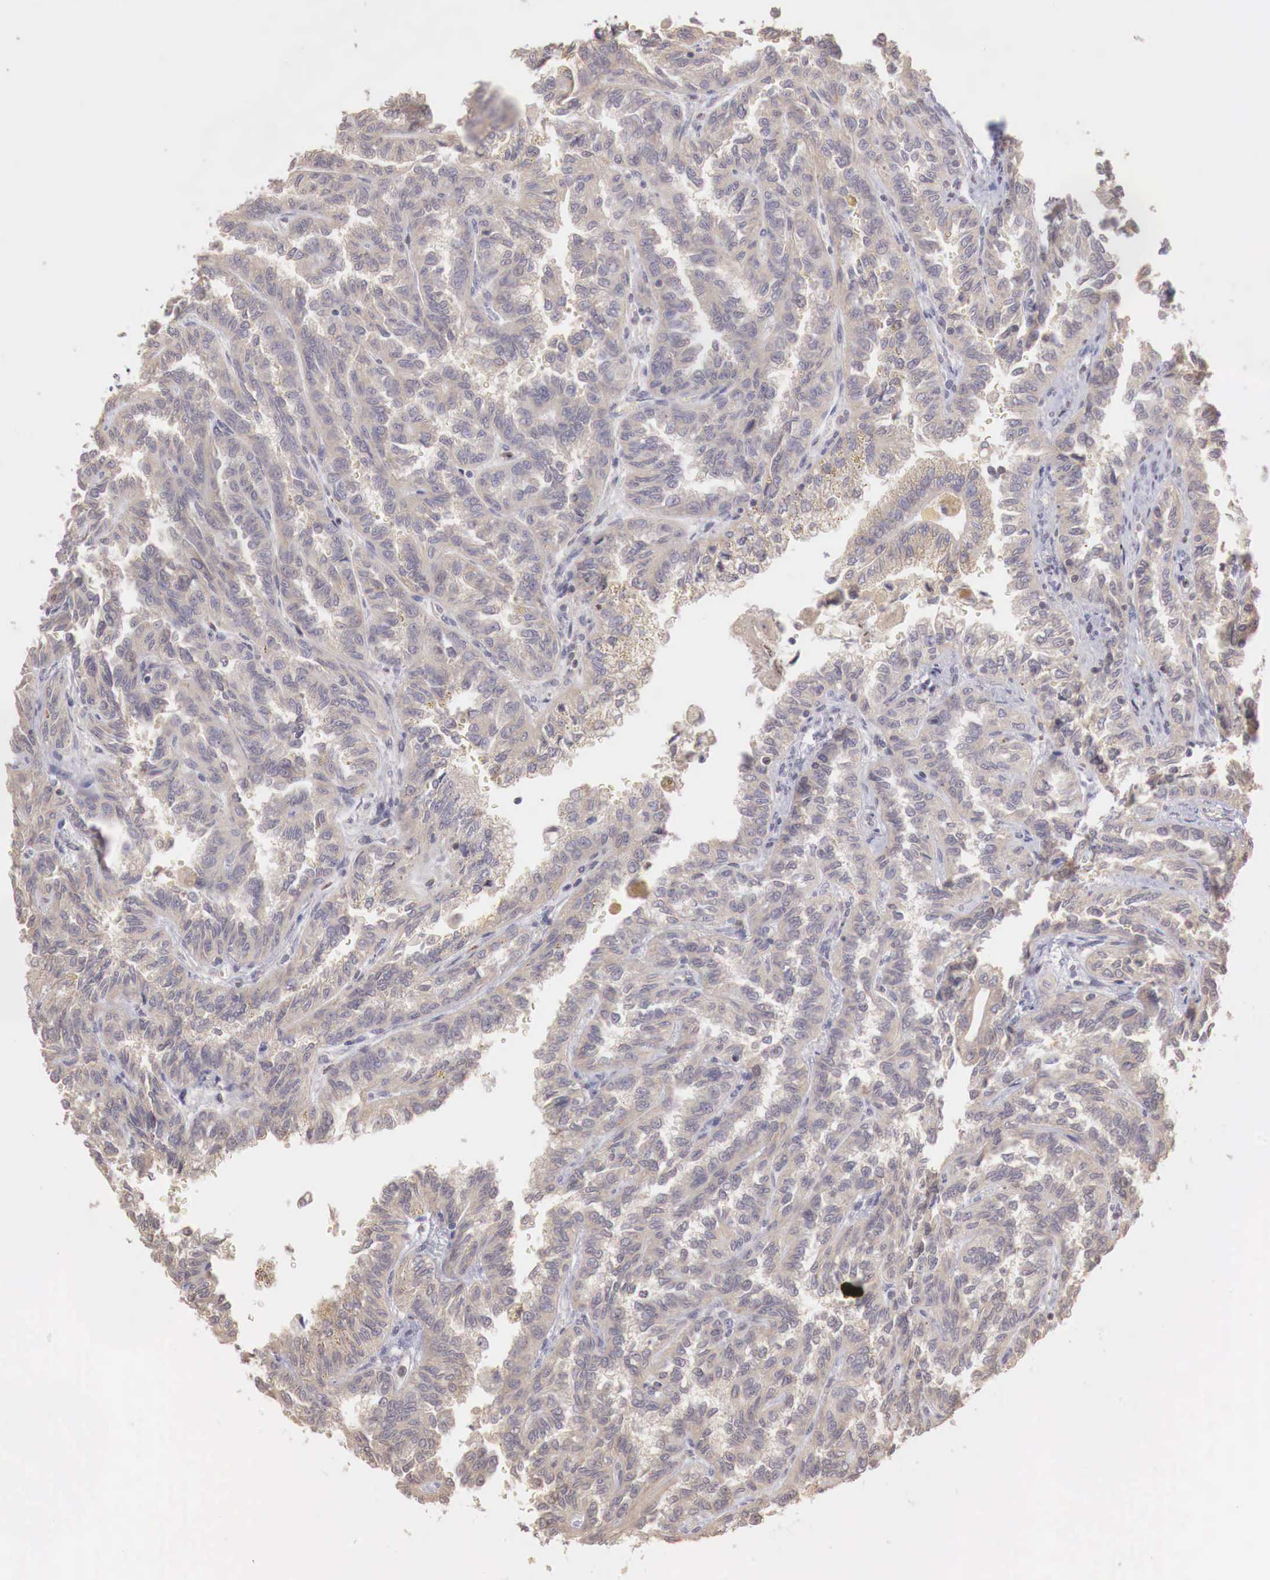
{"staining": {"intensity": "weak", "quantity": ">75%", "location": "cytoplasmic/membranous"}, "tissue": "renal cancer", "cell_type": "Tumor cells", "image_type": "cancer", "snomed": [{"axis": "morphology", "description": "Inflammation, NOS"}, {"axis": "morphology", "description": "Adenocarcinoma, NOS"}, {"axis": "topography", "description": "Kidney"}], "caption": "Immunohistochemistry (IHC) (DAB) staining of renal adenocarcinoma reveals weak cytoplasmic/membranous protein expression in approximately >75% of tumor cells.", "gene": "TBC1D9", "patient": {"sex": "male", "age": 68}}